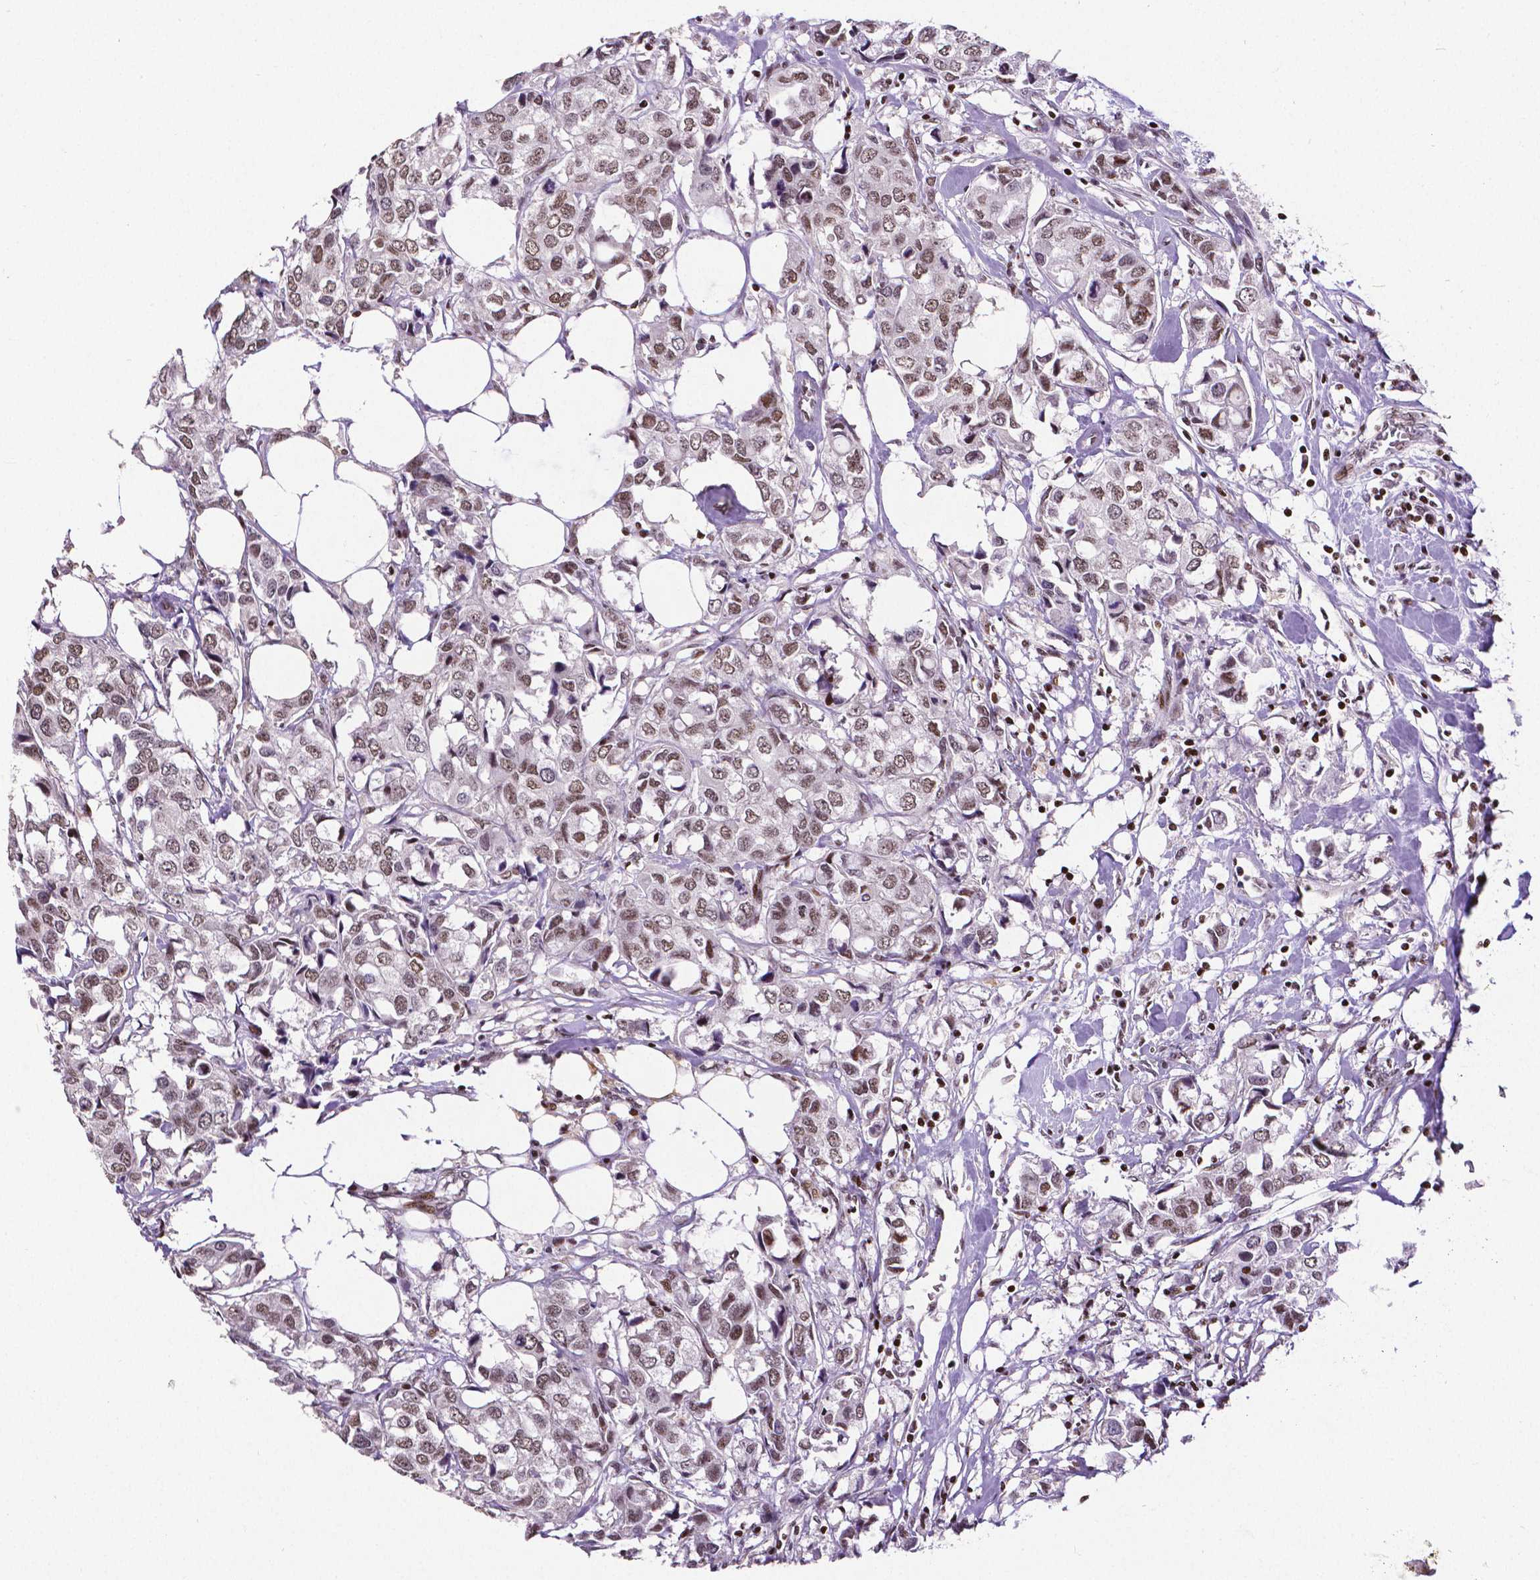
{"staining": {"intensity": "moderate", "quantity": ">75%", "location": "nuclear"}, "tissue": "breast cancer", "cell_type": "Tumor cells", "image_type": "cancer", "snomed": [{"axis": "morphology", "description": "Duct carcinoma"}, {"axis": "topography", "description": "Breast"}], "caption": "Breast cancer tissue displays moderate nuclear staining in about >75% of tumor cells", "gene": "CTCF", "patient": {"sex": "female", "age": 80}}